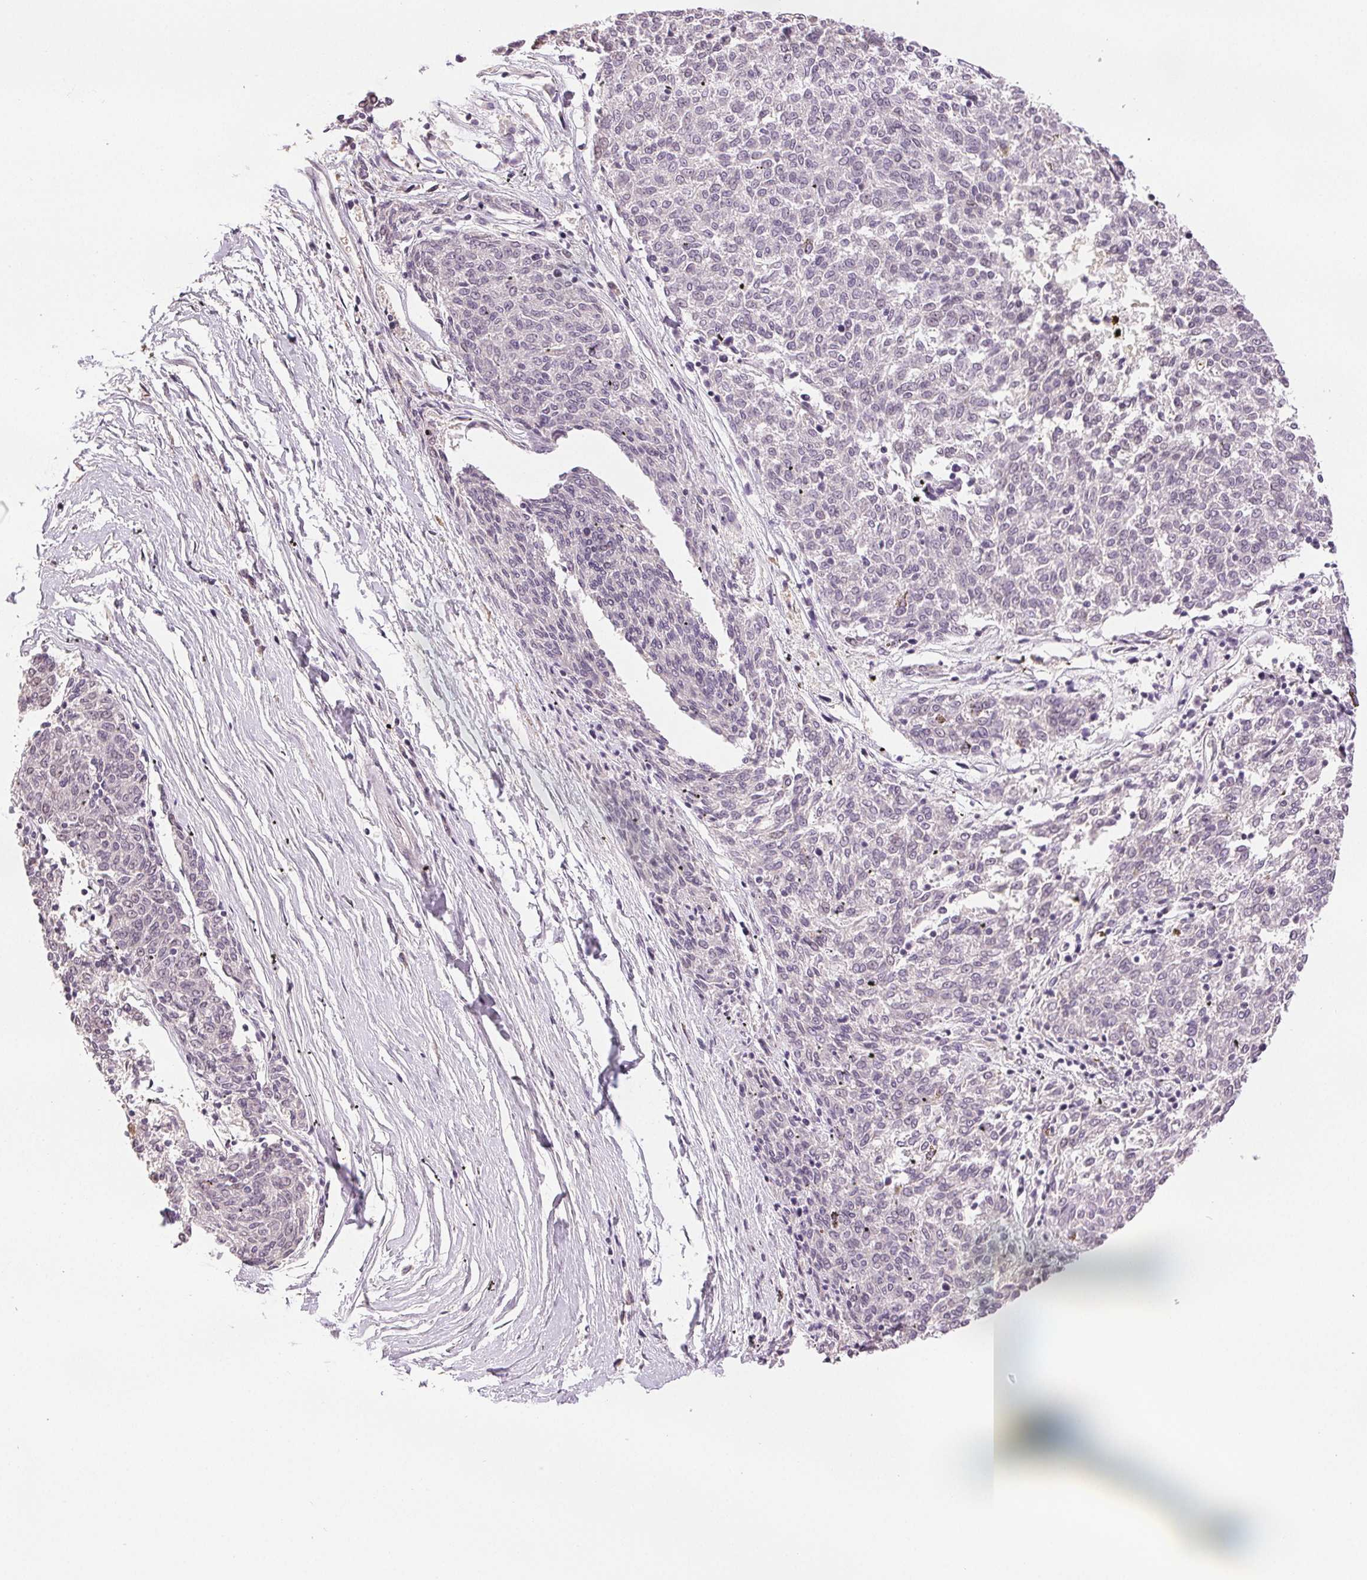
{"staining": {"intensity": "negative", "quantity": "none", "location": "none"}, "tissue": "melanoma", "cell_type": "Tumor cells", "image_type": "cancer", "snomed": [{"axis": "morphology", "description": "Malignant melanoma, NOS"}, {"axis": "topography", "description": "Skin"}], "caption": "DAB (3,3'-diaminobenzidine) immunohistochemical staining of melanoma exhibits no significant expression in tumor cells. (DAB (3,3'-diaminobenzidine) immunohistochemistry visualized using brightfield microscopy, high magnification).", "gene": "PLCB1", "patient": {"sex": "female", "age": 72}}